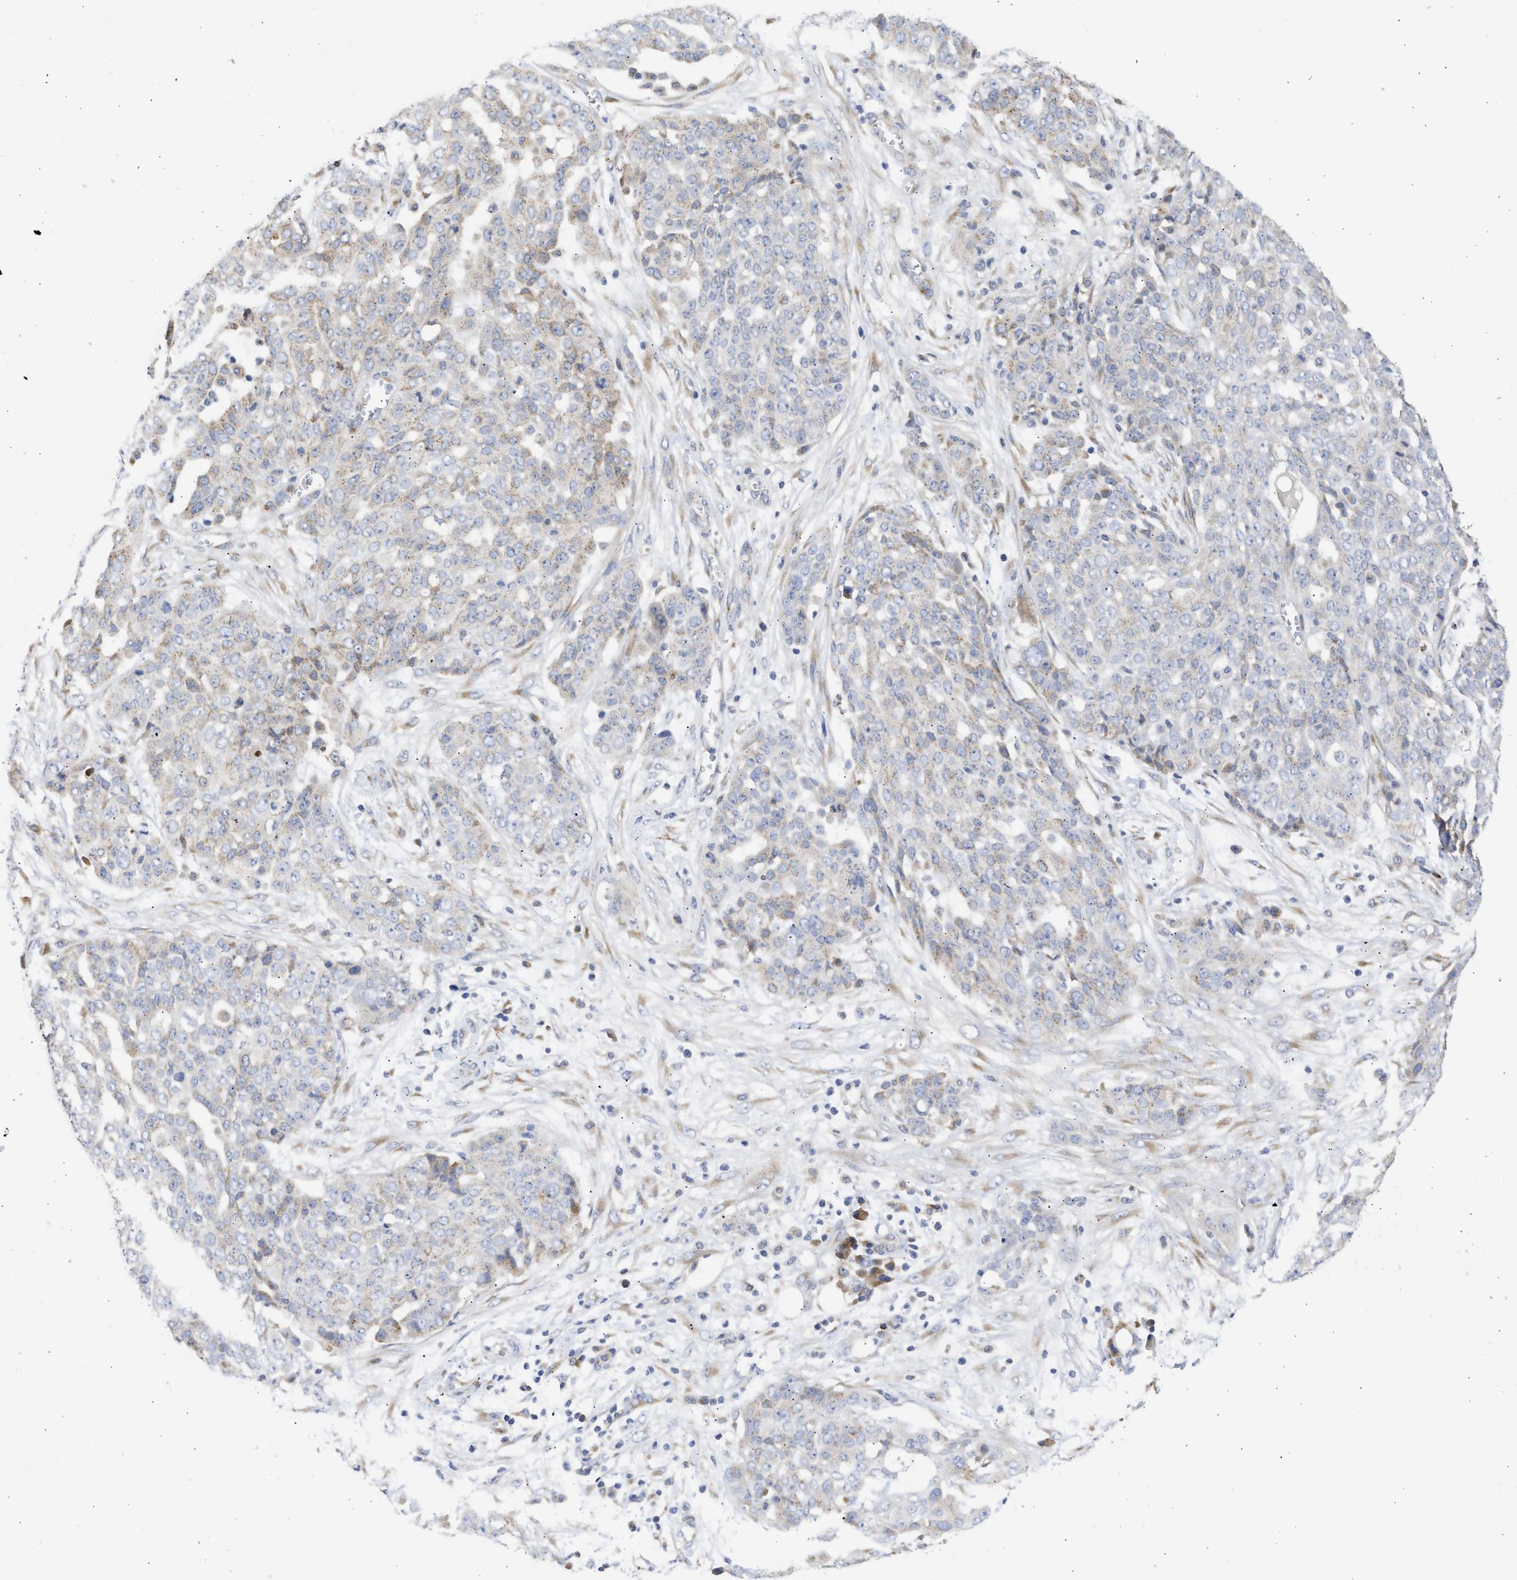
{"staining": {"intensity": "weak", "quantity": "<25%", "location": "cytoplasmic/membranous"}, "tissue": "ovarian cancer", "cell_type": "Tumor cells", "image_type": "cancer", "snomed": [{"axis": "morphology", "description": "Cystadenocarcinoma, serous, NOS"}, {"axis": "topography", "description": "Soft tissue"}, {"axis": "topography", "description": "Ovary"}], "caption": "Protein analysis of ovarian cancer (serous cystadenocarcinoma) displays no significant staining in tumor cells. The staining is performed using DAB brown chromogen with nuclei counter-stained in using hematoxylin.", "gene": "TMED1", "patient": {"sex": "female", "age": 57}}